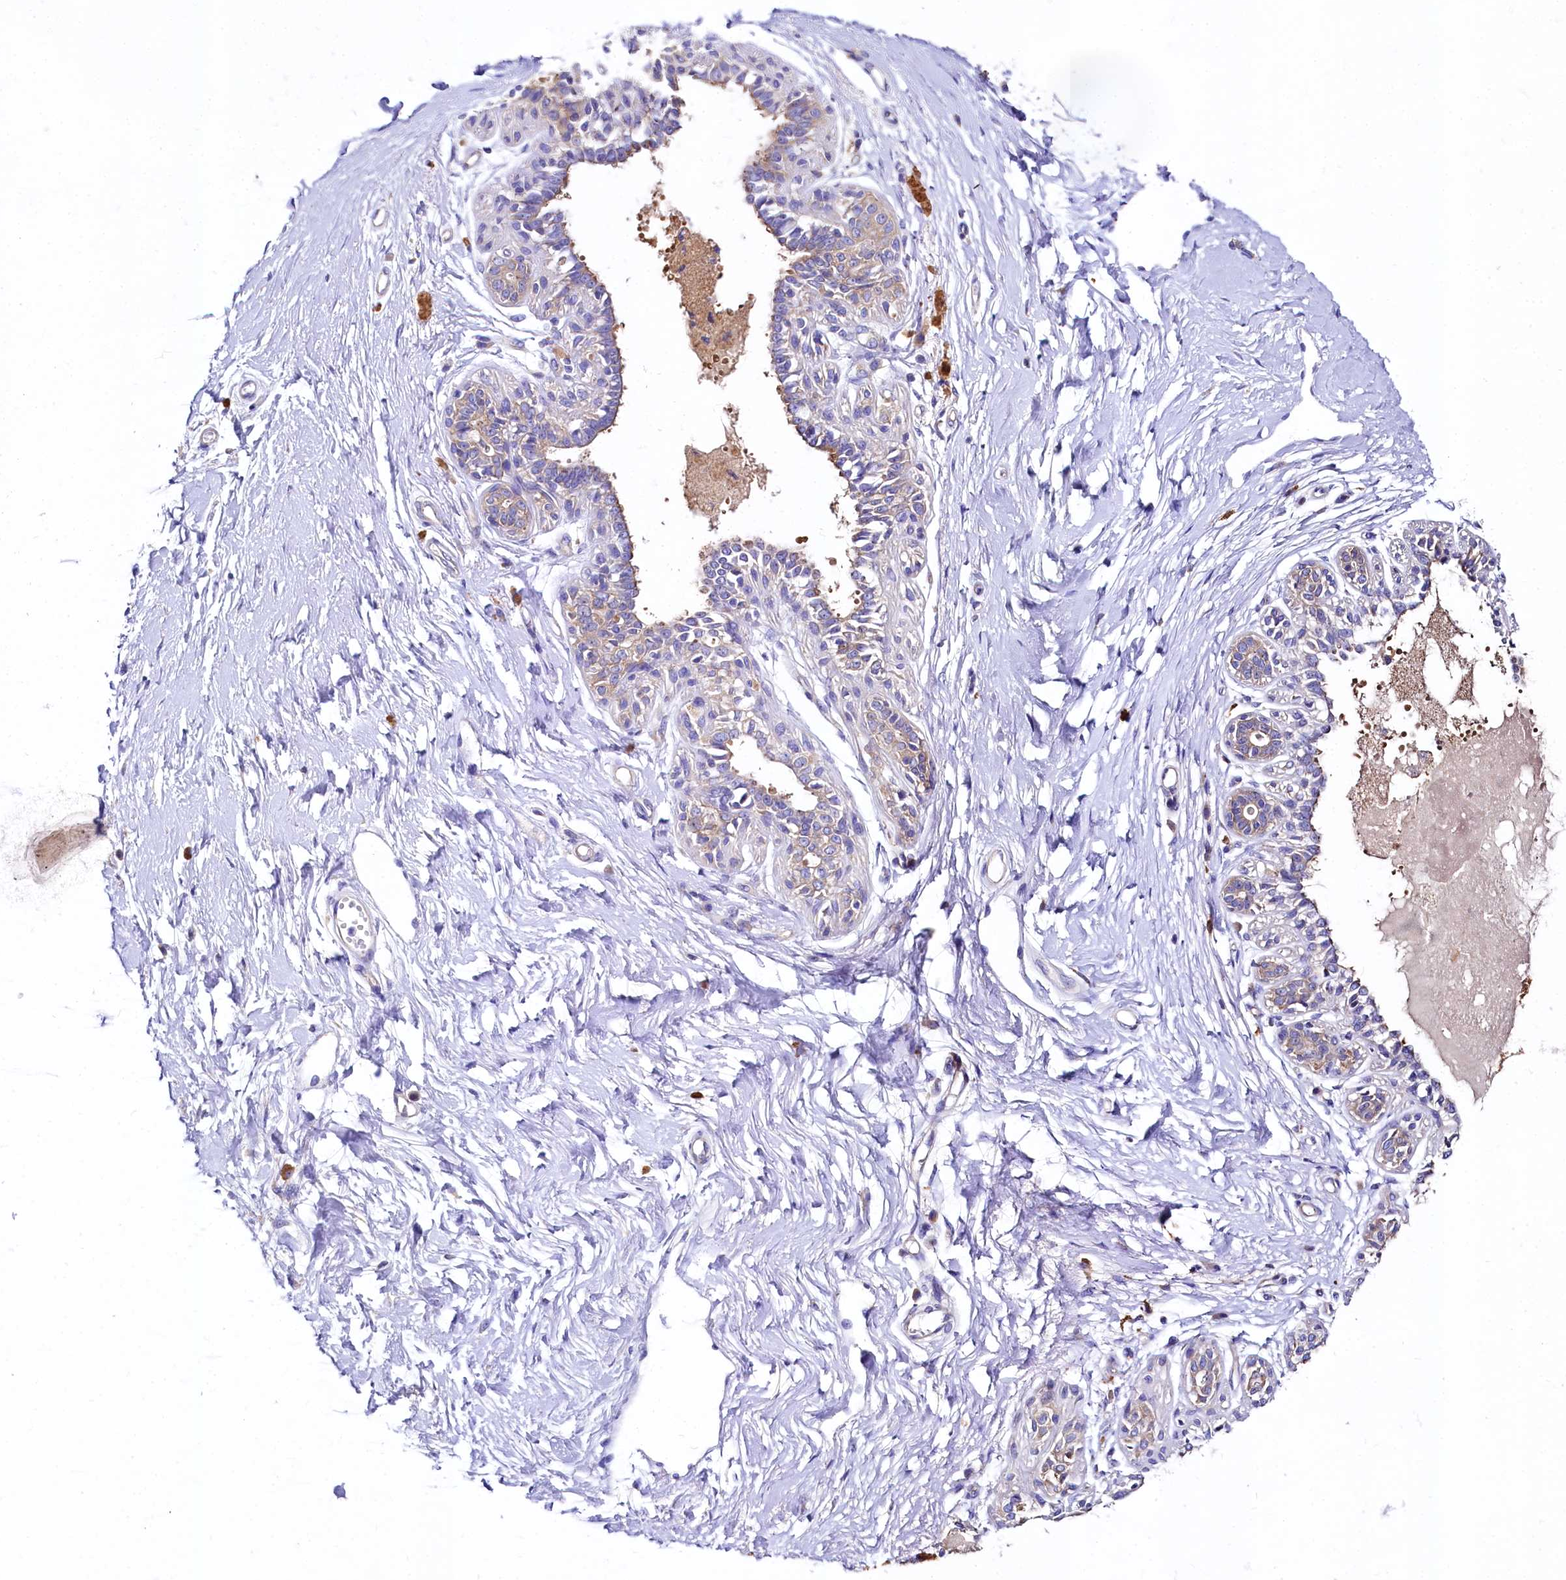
{"staining": {"intensity": "negative", "quantity": "none", "location": "none"}, "tissue": "breast", "cell_type": "Adipocytes", "image_type": "normal", "snomed": [{"axis": "morphology", "description": "Normal tissue, NOS"}, {"axis": "topography", "description": "Breast"}], "caption": "This is an immunohistochemistry (IHC) micrograph of unremarkable breast. There is no staining in adipocytes.", "gene": "QARS1", "patient": {"sex": "female", "age": 45}}